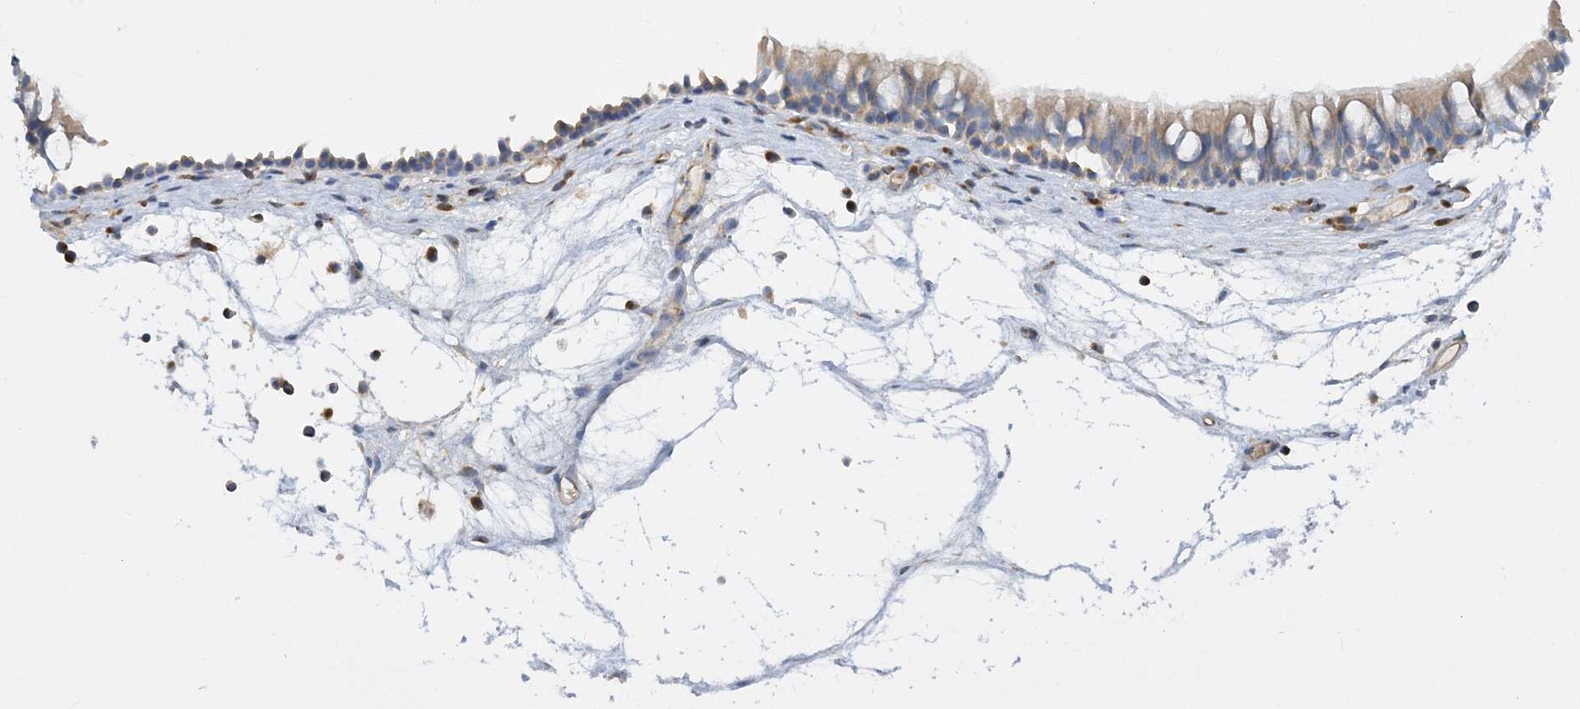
{"staining": {"intensity": "weak", "quantity": "25%-75%", "location": "cytoplasmic/membranous"}, "tissue": "nasopharynx", "cell_type": "Respiratory epithelial cells", "image_type": "normal", "snomed": [{"axis": "morphology", "description": "Normal tissue, NOS"}, {"axis": "morphology", "description": "Inflammation, NOS"}, {"axis": "morphology", "description": "Malignant melanoma, Metastatic site"}, {"axis": "topography", "description": "Nasopharynx"}], "caption": "This is a histology image of immunohistochemistry staining of unremarkable nasopharynx, which shows weak expression in the cytoplasmic/membranous of respiratory epithelial cells.", "gene": "FAM114A2", "patient": {"sex": "male", "age": 70}}